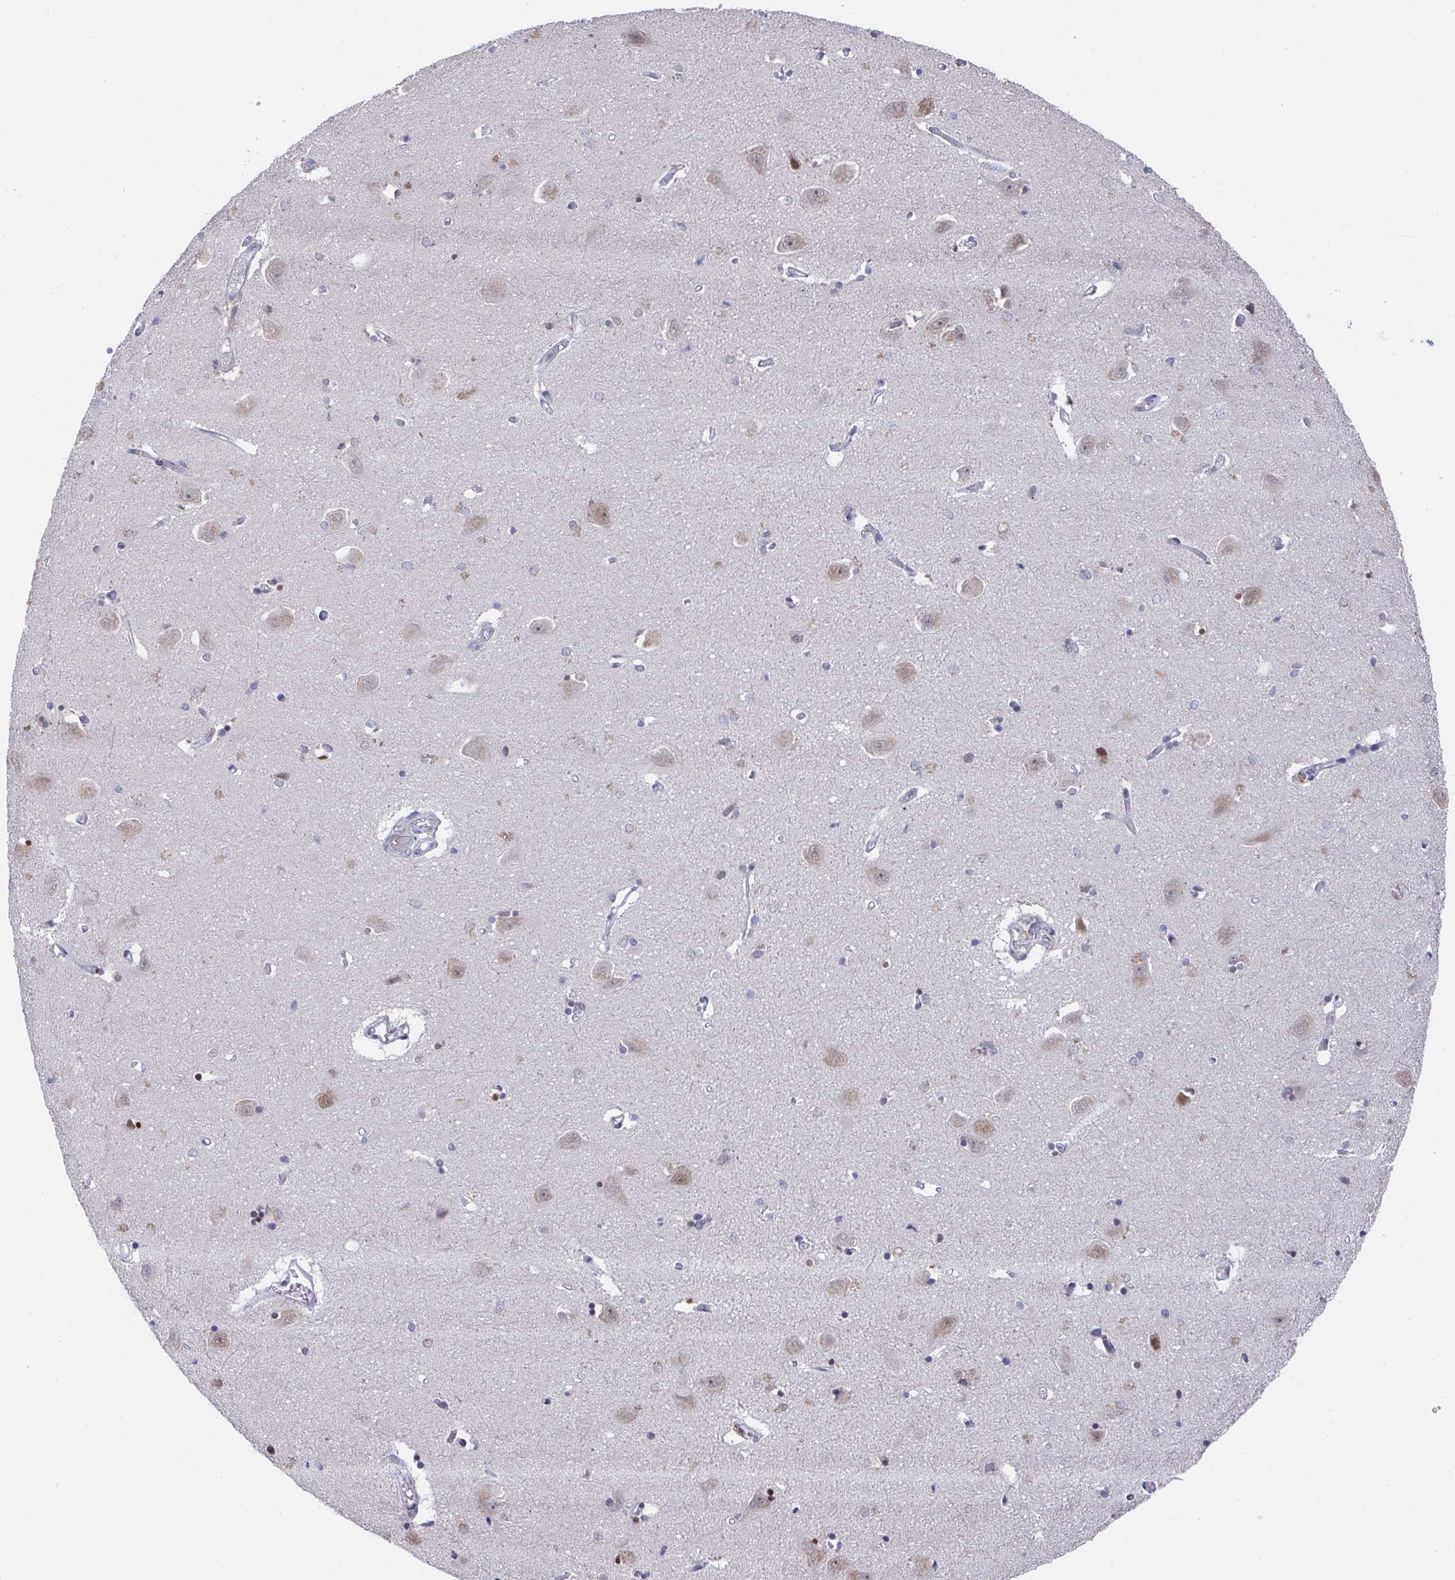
{"staining": {"intensity": "negative", "quantity": "none", "location": "none"}, "tissue": "caudate", "cell_type": "Glial cells", "image_type": "normal", "snomed": [{"axis": "morphology", "description": "Normal tissue, NOS"}, {"axis": "topography", "description": "Lateral ventricle wall"}, {"axis": "topography", "description": "Hippocampus"}], "caption": "High power microscopy image of an immunohistochemistry (IHC) histopathology image of benign caudate, revealing no significant expression in glial cells. (DAB immunohistochemistry (IHC), high magnification).", "gene": "JMJD1C", "patient": {"sex": "female", "age": 63}}